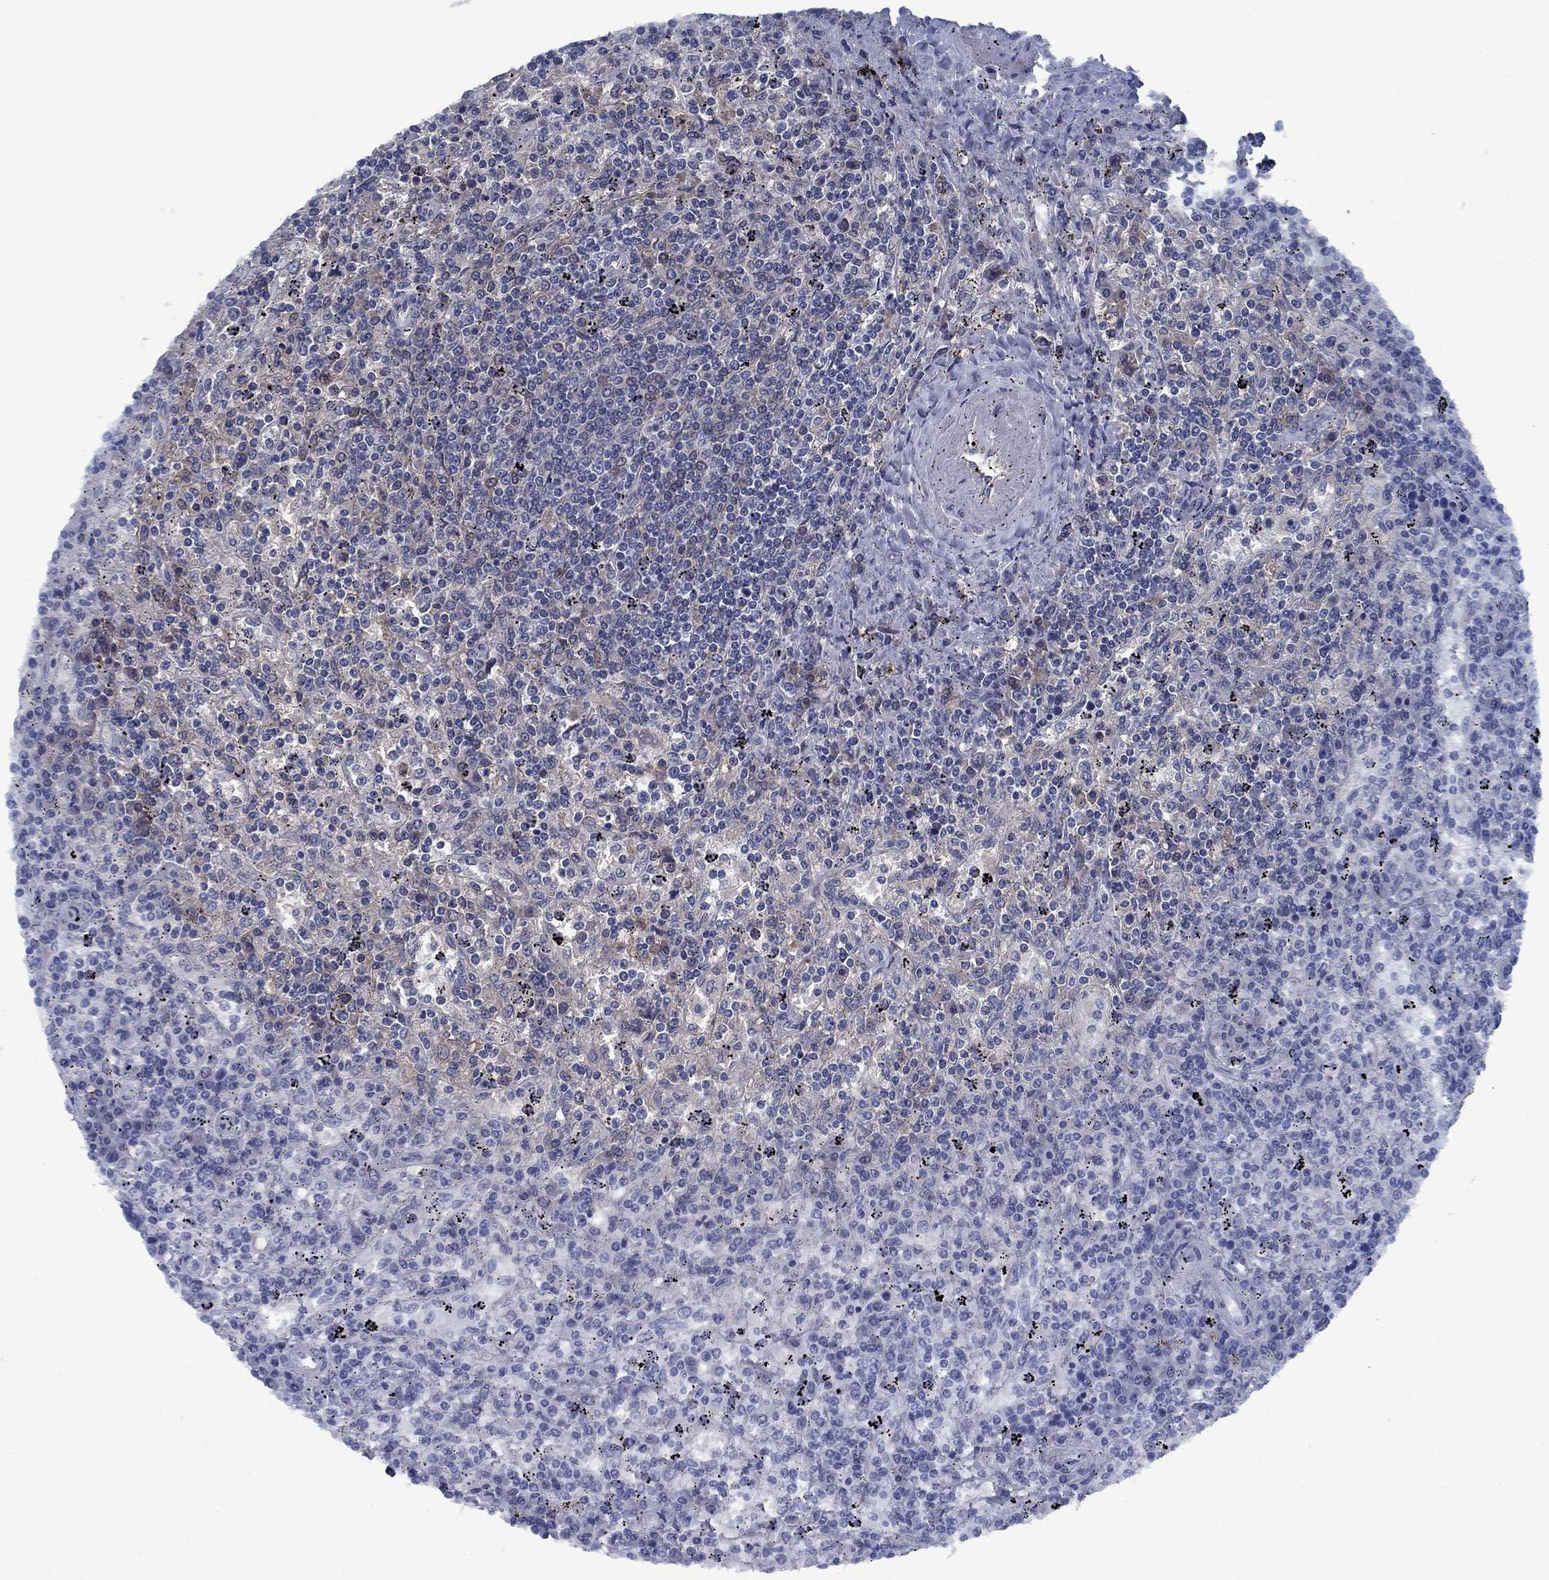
{"staining": {"intensity": "negative", "quantity": "none", "location": "none"}, "tissue": "lymphoma", "cell_type": "Tumor cells", "image_type": "cancer", "snomed": [{"axis": "morphology", "description": "Malignant lymphoma, non-Hodgkin's type, Low grade"}, {"axis": "topography", "description": "Spleen"}], "caption": "The micrograph demonstrates no staining of tumor cells in lymphoma. (IHC, brightfield microscopy, high magnification).", "gene": "PNMA8A", "patient": {"sex": "male", "age": 62}}